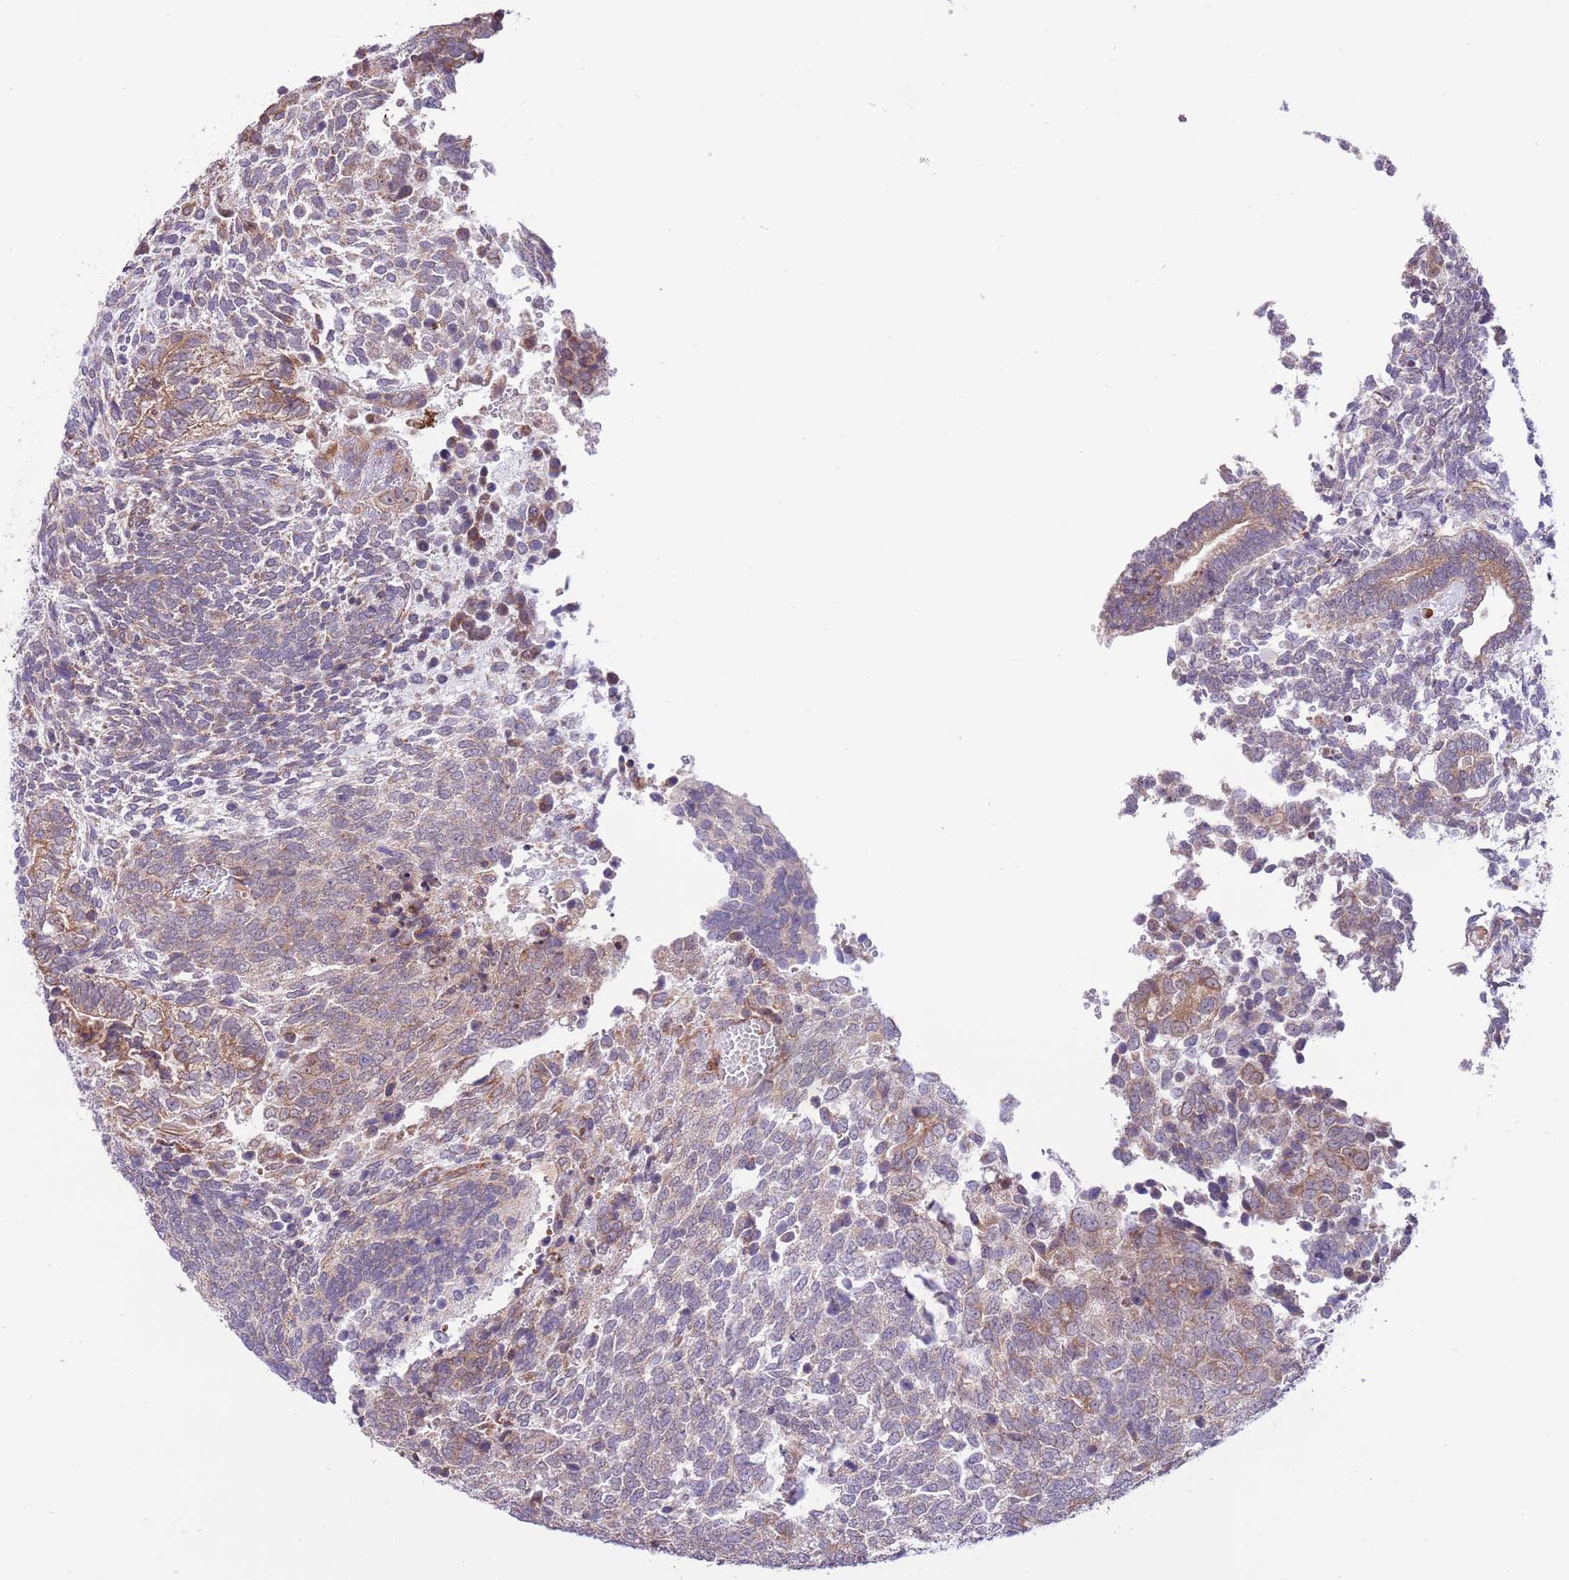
{"staining": {"intensity": "weak", "quantity": "<25%", "location": "cytoplasmic/membranous"}, "tissue": "testis cancer", "cell_type": "Tumor cells", "image_type": "cancer", "snomed": [{"axis": "morphology", "description": "Carcinoma, Embryonal, NOS"}, {"axis": "topography", "description": "Testis"}], "caption": "A high-resolution histopathology image shows immunohistochemistry staining of testis cancer (embryonal carcinoma), which exhibits no significant expression in tumor cells.", "gene": "DAND5", "patient": {"sex": "male", "age": 23}}